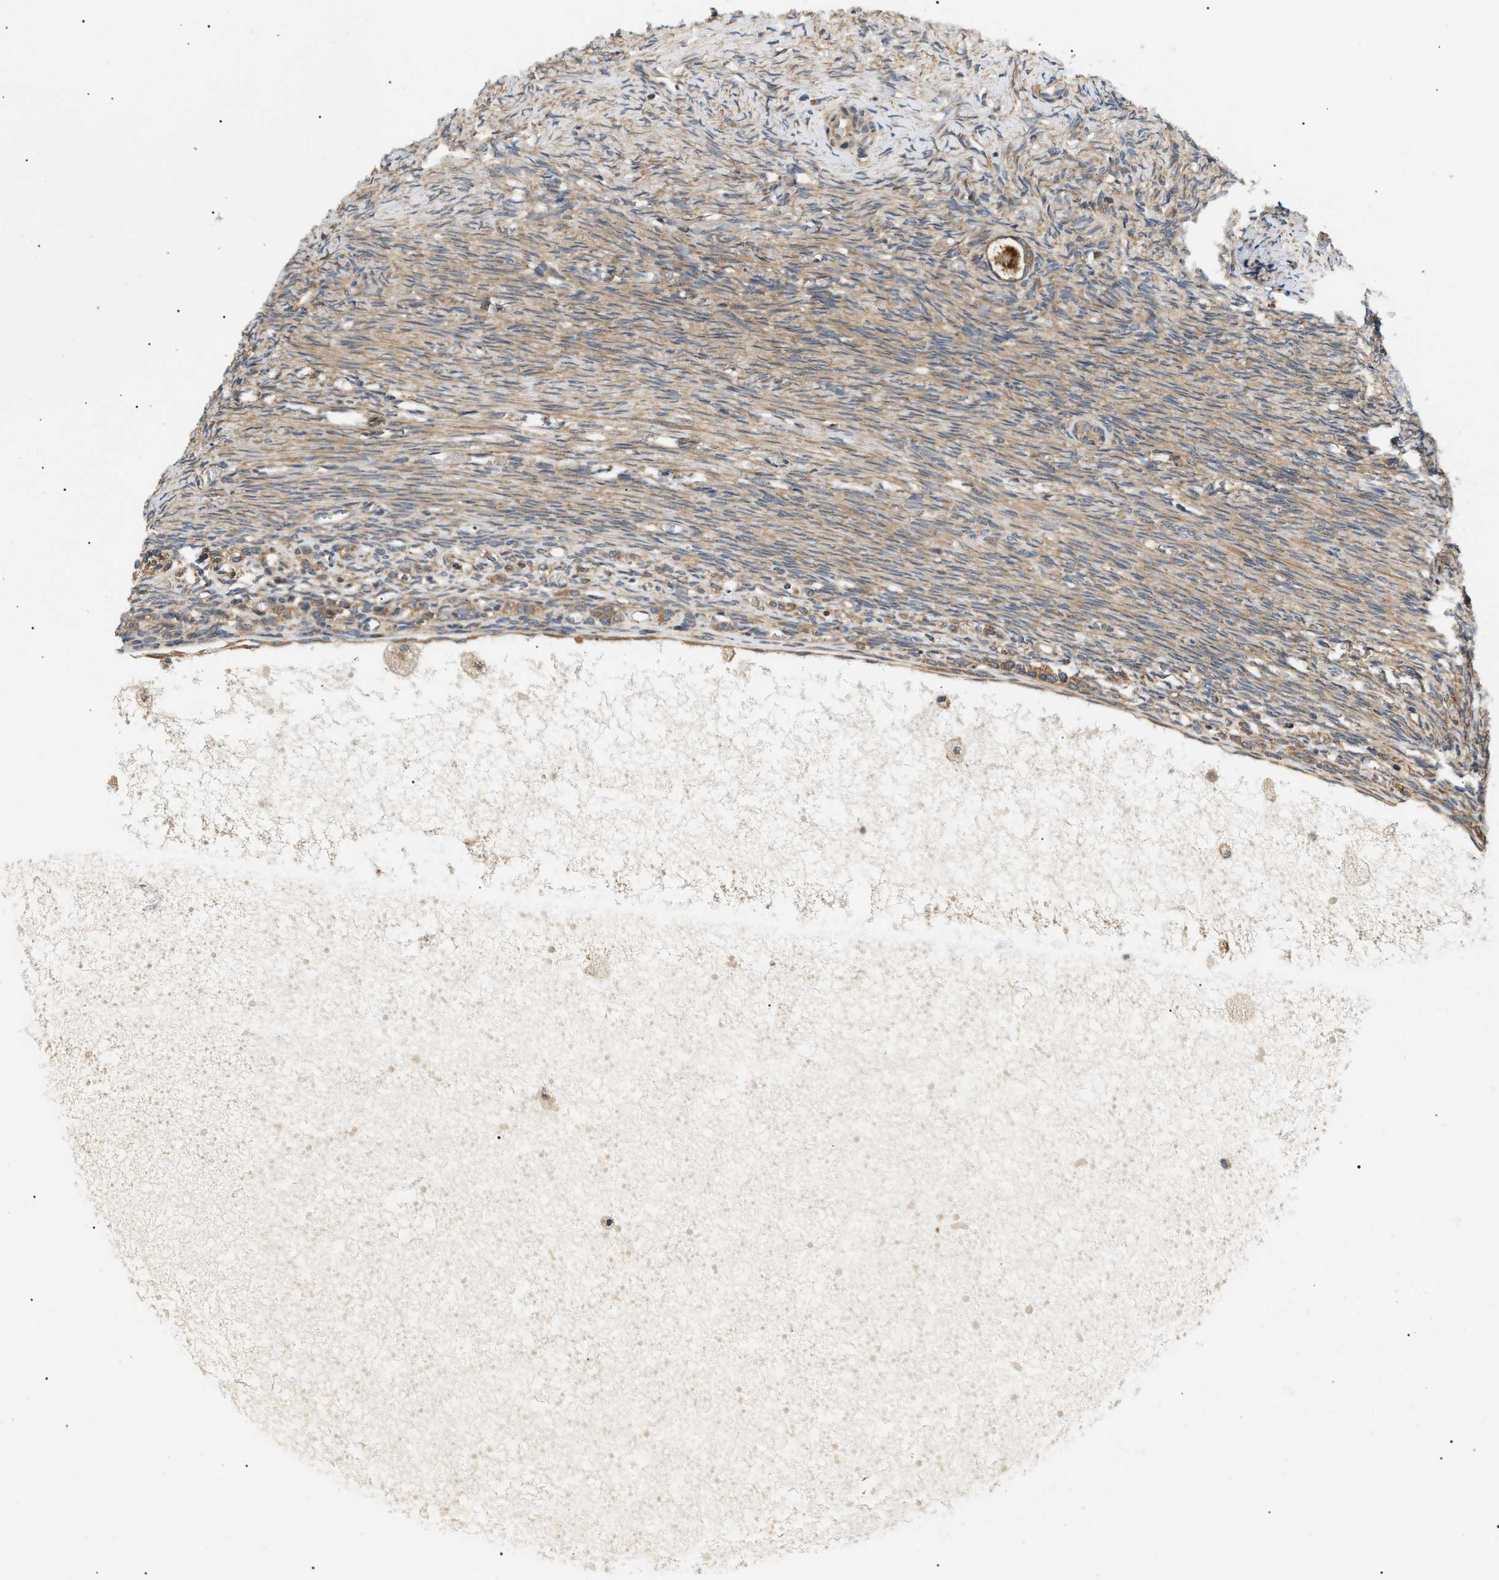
{"staining": {"intensity": "moderate", "quantity": ">75%", "location": "cytoplasmic/membranous"}, "tissue": "ovary", "cell_type": "Follicle cells", "image_type": "normal", "snomed": [{"axis": "morphology", "description": "Normal tissue, NOS"}, {"axis": "topography", "description": "Ovary"}], "caption": "Moderate cytoplasmic/membranous protein staining is identified in approximately >75% of follicle cells in ovary. (Brightfield microscopy of DAB IHC at high magnification).", "gene": "PPM1B", "patient": {"sex": "female", "age": 27}}